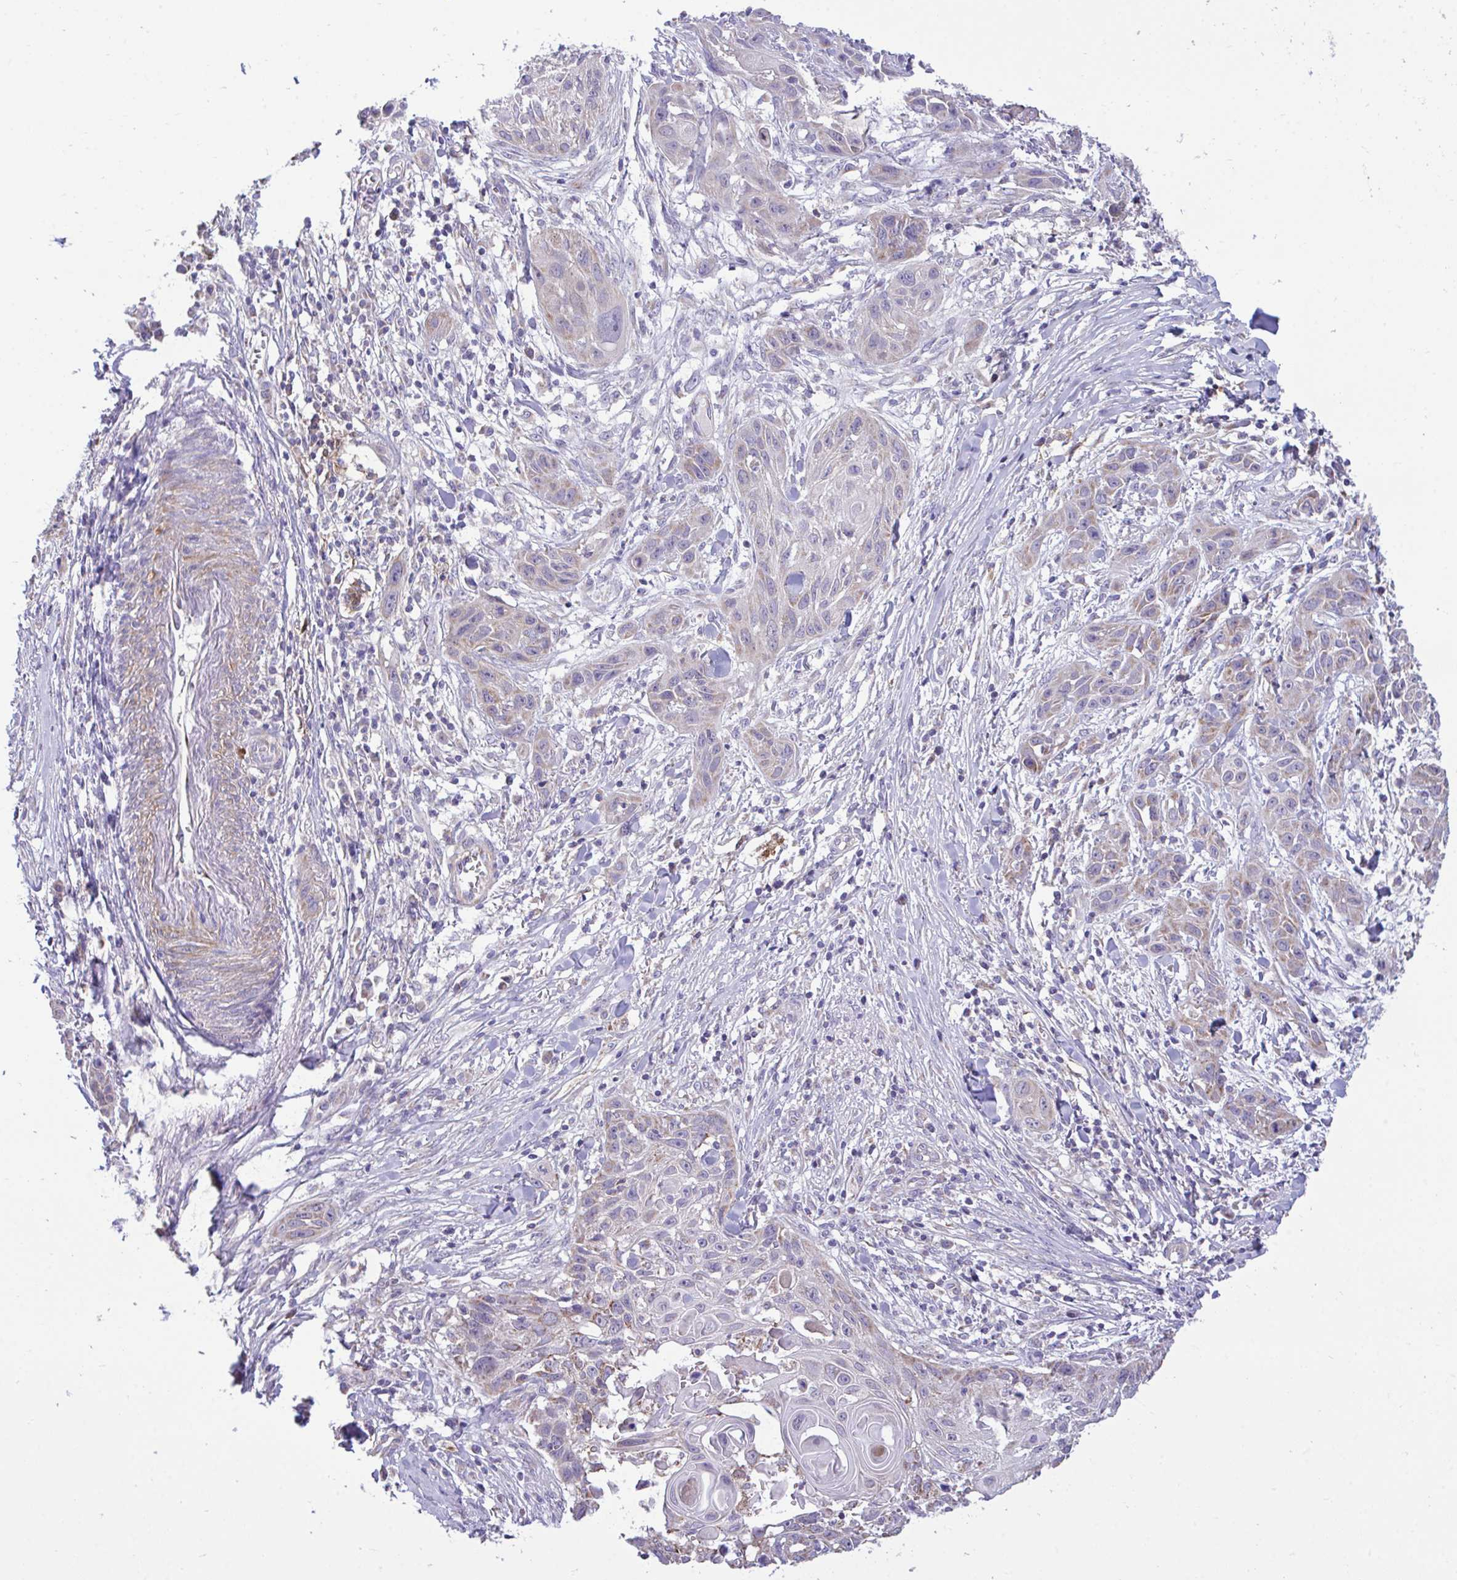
{"staining": {"intensity": "weak", "quantity": "<25%", "location": "cytoplasmic/membranous"}, "tissue": "skin cancer", "cell_type": "Tumor cells", "image_type": "cancer", "snomed": [{"axis": "morphology", "description": "Squamous cell carcinoma, NOS"}, {"axis": "topography", "description": "Skin"}, {"axis": "topography", "description": "Vulva"}], "caption": "This image is of skin squamous cell carcinoma stained with immunohistochemistry (IHC) to label a protein in brown with the nuclei are counter-stained blue. There is no staining in tumor cells. Brightfield microscopy of immunohistochemistry stained with DAB (brown) and hematoxylin (blue), captured at high magnification.", "gene": "SARS2", "patient": {"sex": "female", "age": 83}}